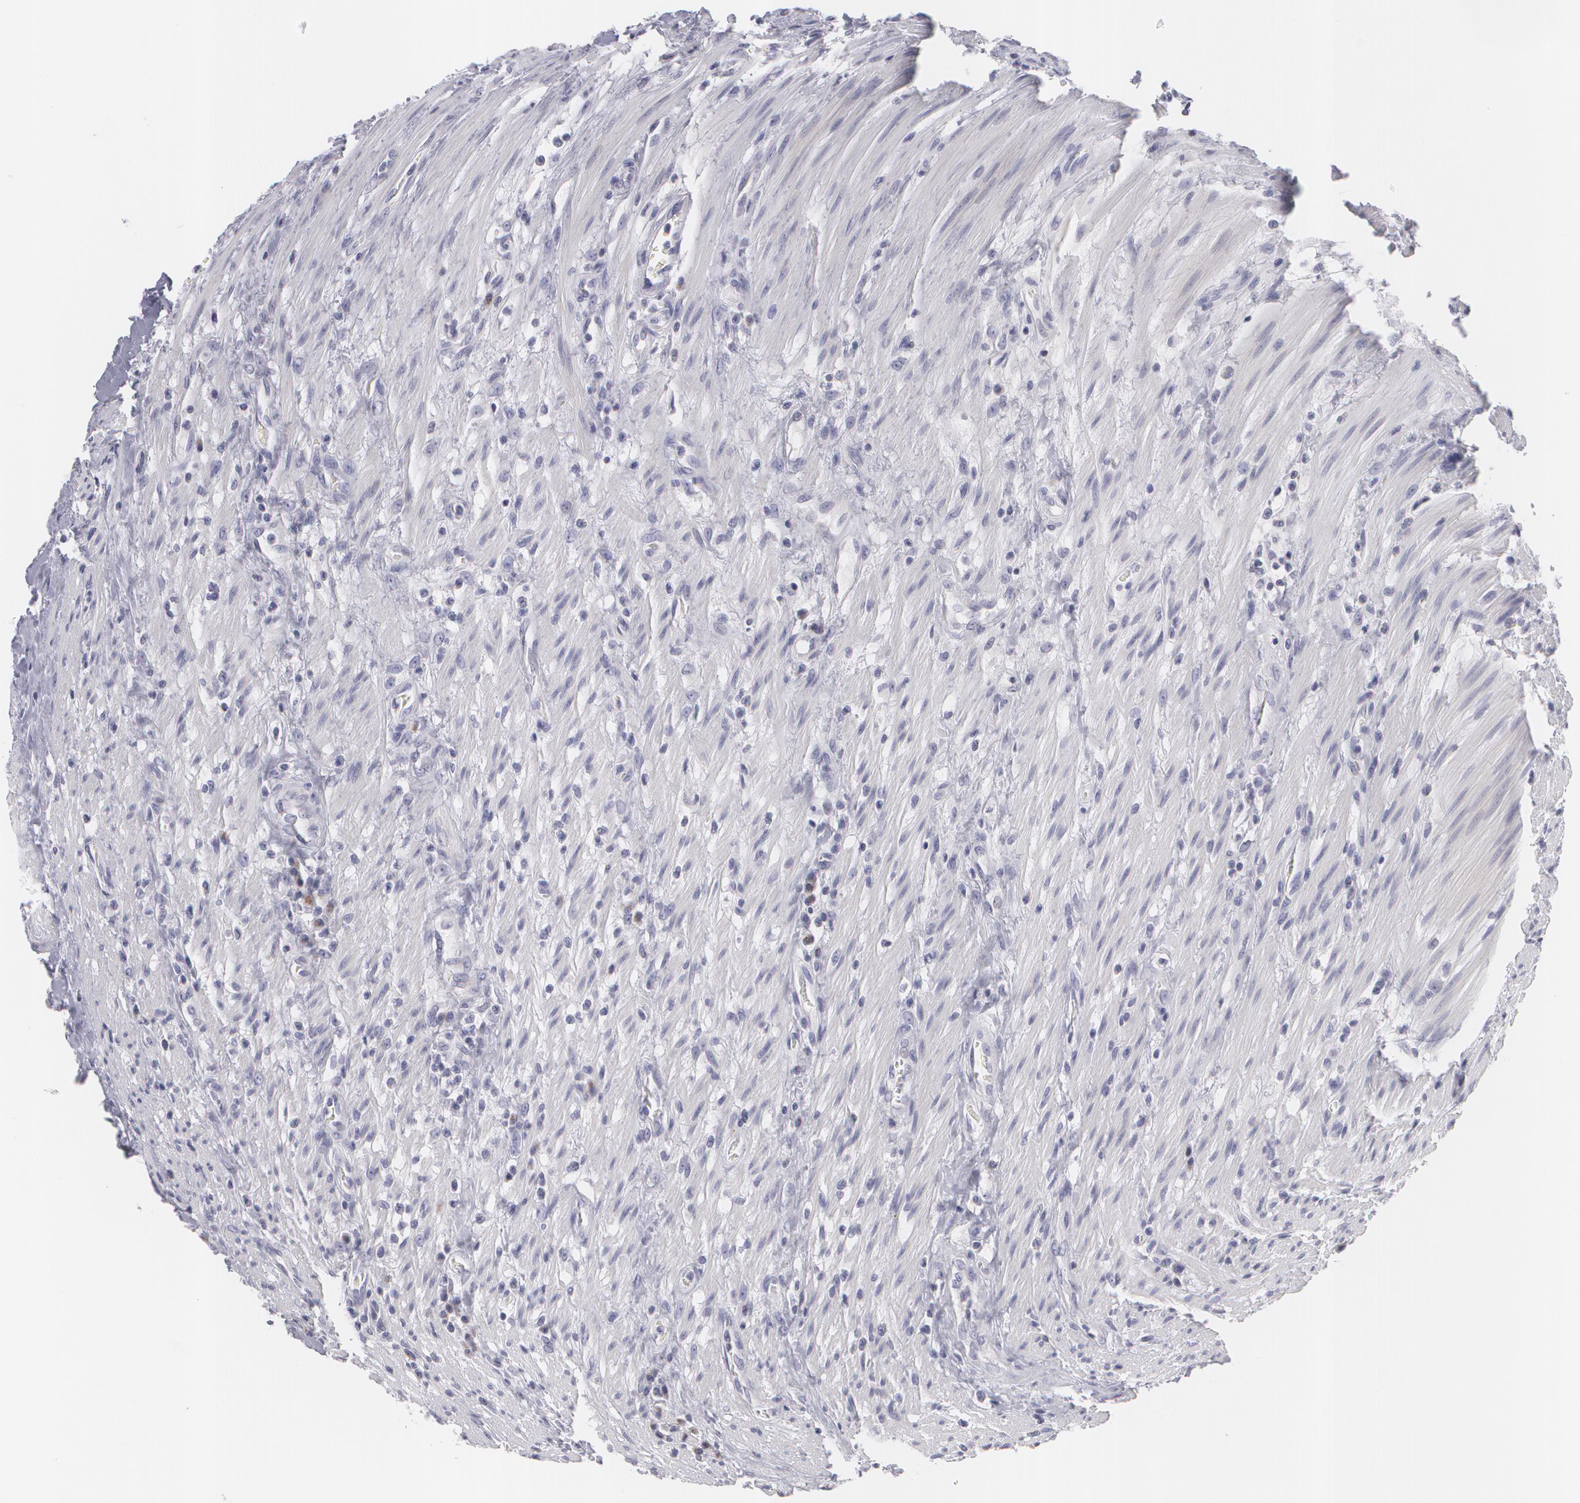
{"staining": {"intensity": "negative", "quantity": "none", "location": "none"}, "tissue": "colorectal cancer", "cell_type": "Tumor cells", "image_type": "cancer", "snomed": [{"axis": "morphology", "description": "Adenocarcinoma, NOS"}, {"axis": "topography", "description": "Colon"}], "caption": "A high-resolution histopathology image shows immunohistochemistry (IHC) staining of colorectal cancer (adenocarcinoma), which shows no significant staining in tumor cells.", "gene": "MBNL3", "patient": {"sex": "male", "age": 54}}